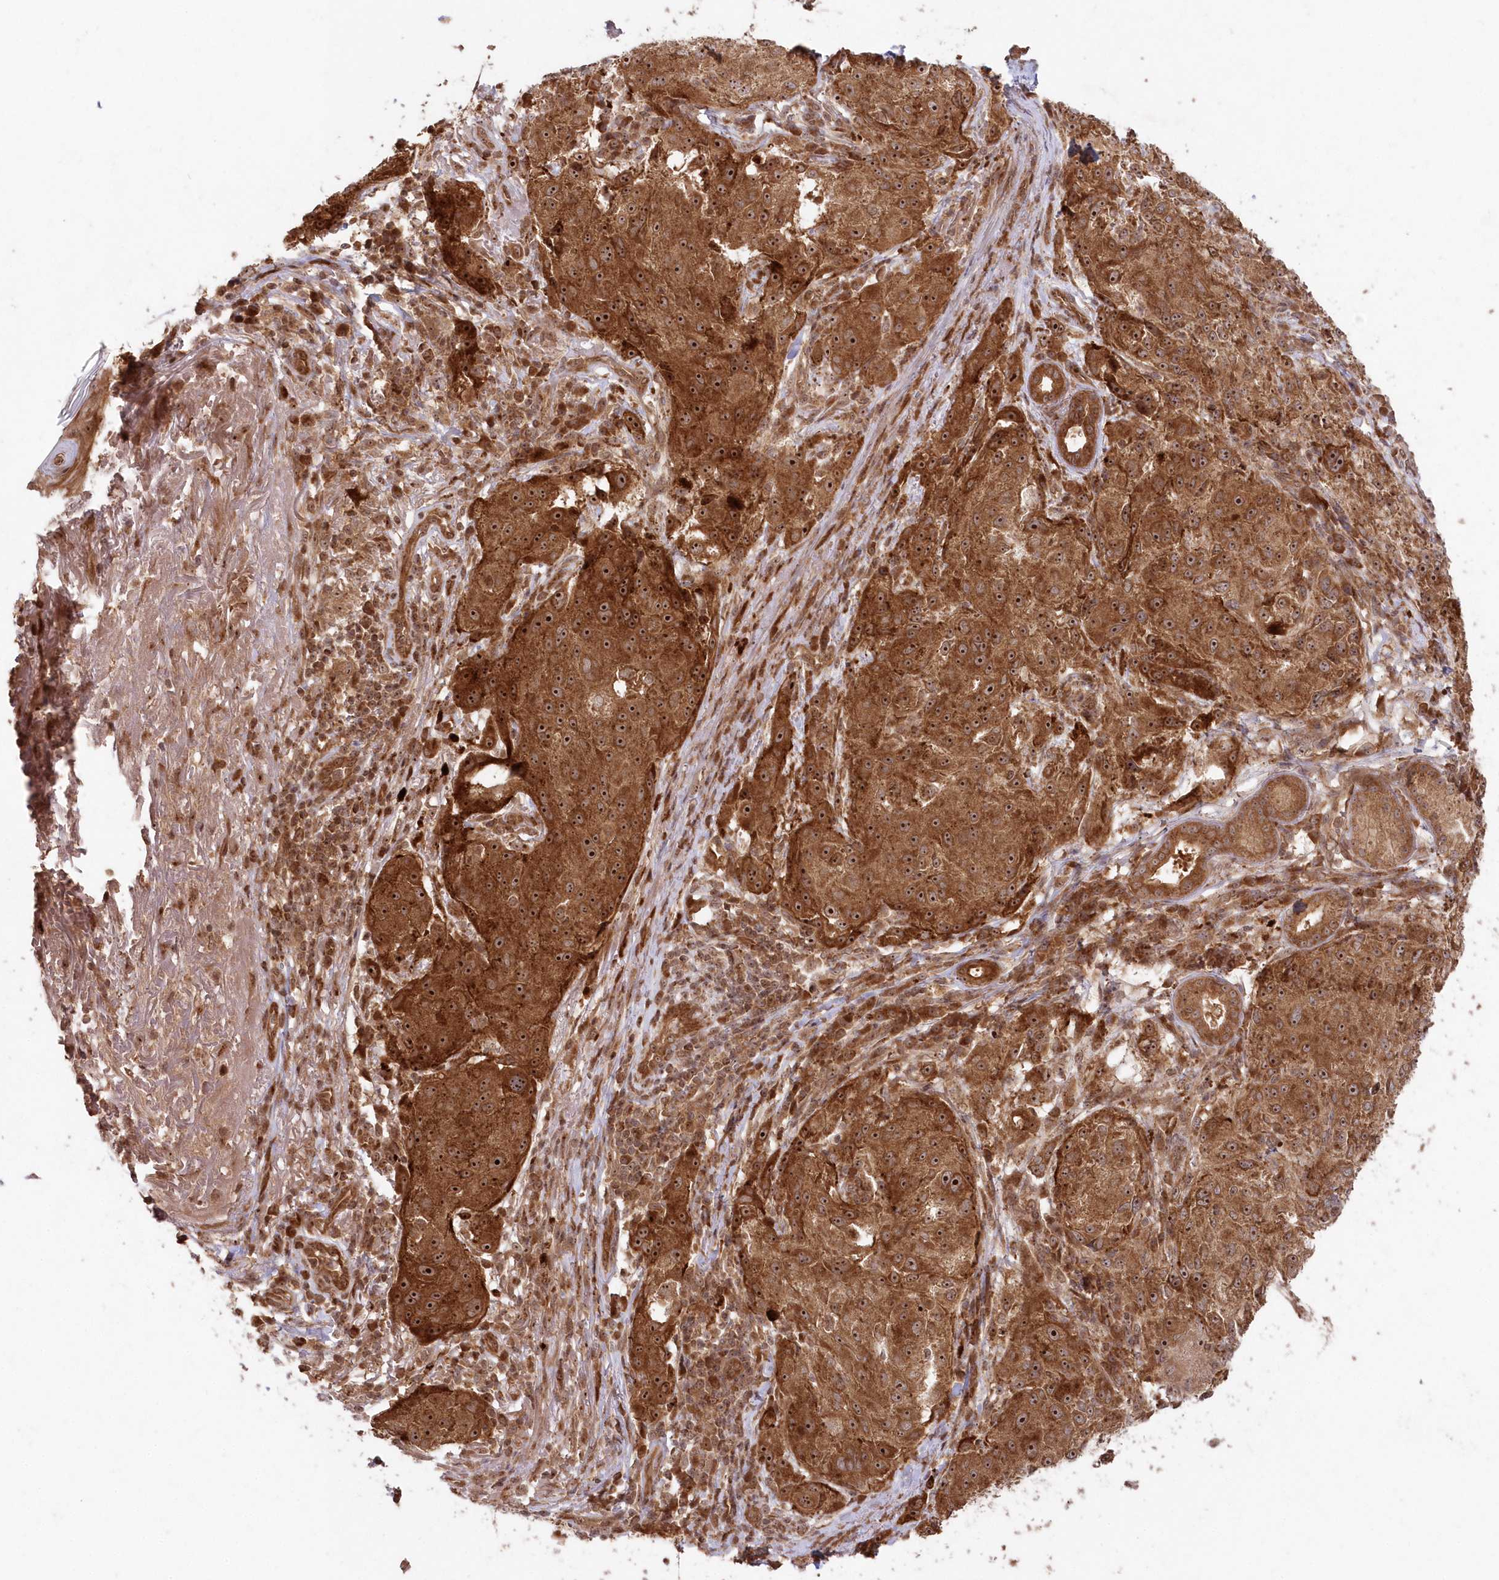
{"staining": {"intensity": "strong", "quantity": ">75%", "location": "cytoplasmic/membranous,nuclear"}, "tissue": "melanoma", "cell_type": "Tumor cells", "image_type": "cancer", "snomed": [{"axis": "morphology", "description": "Necrosis, NOS"}, {"axis": "morphology", "description": "Malignant melanoma, NOS"}, {"axis": "topography", "description": "Skin"}], "caption": "This is a photomicrograph of immunohistochemistry (IHC) staining of melanoma, which shows strong staining in the cytoplasmic/membranous and nuclear of tumor cells.", "gene": "SERINC1", "patient": {"sex": "female", "age": 87}}